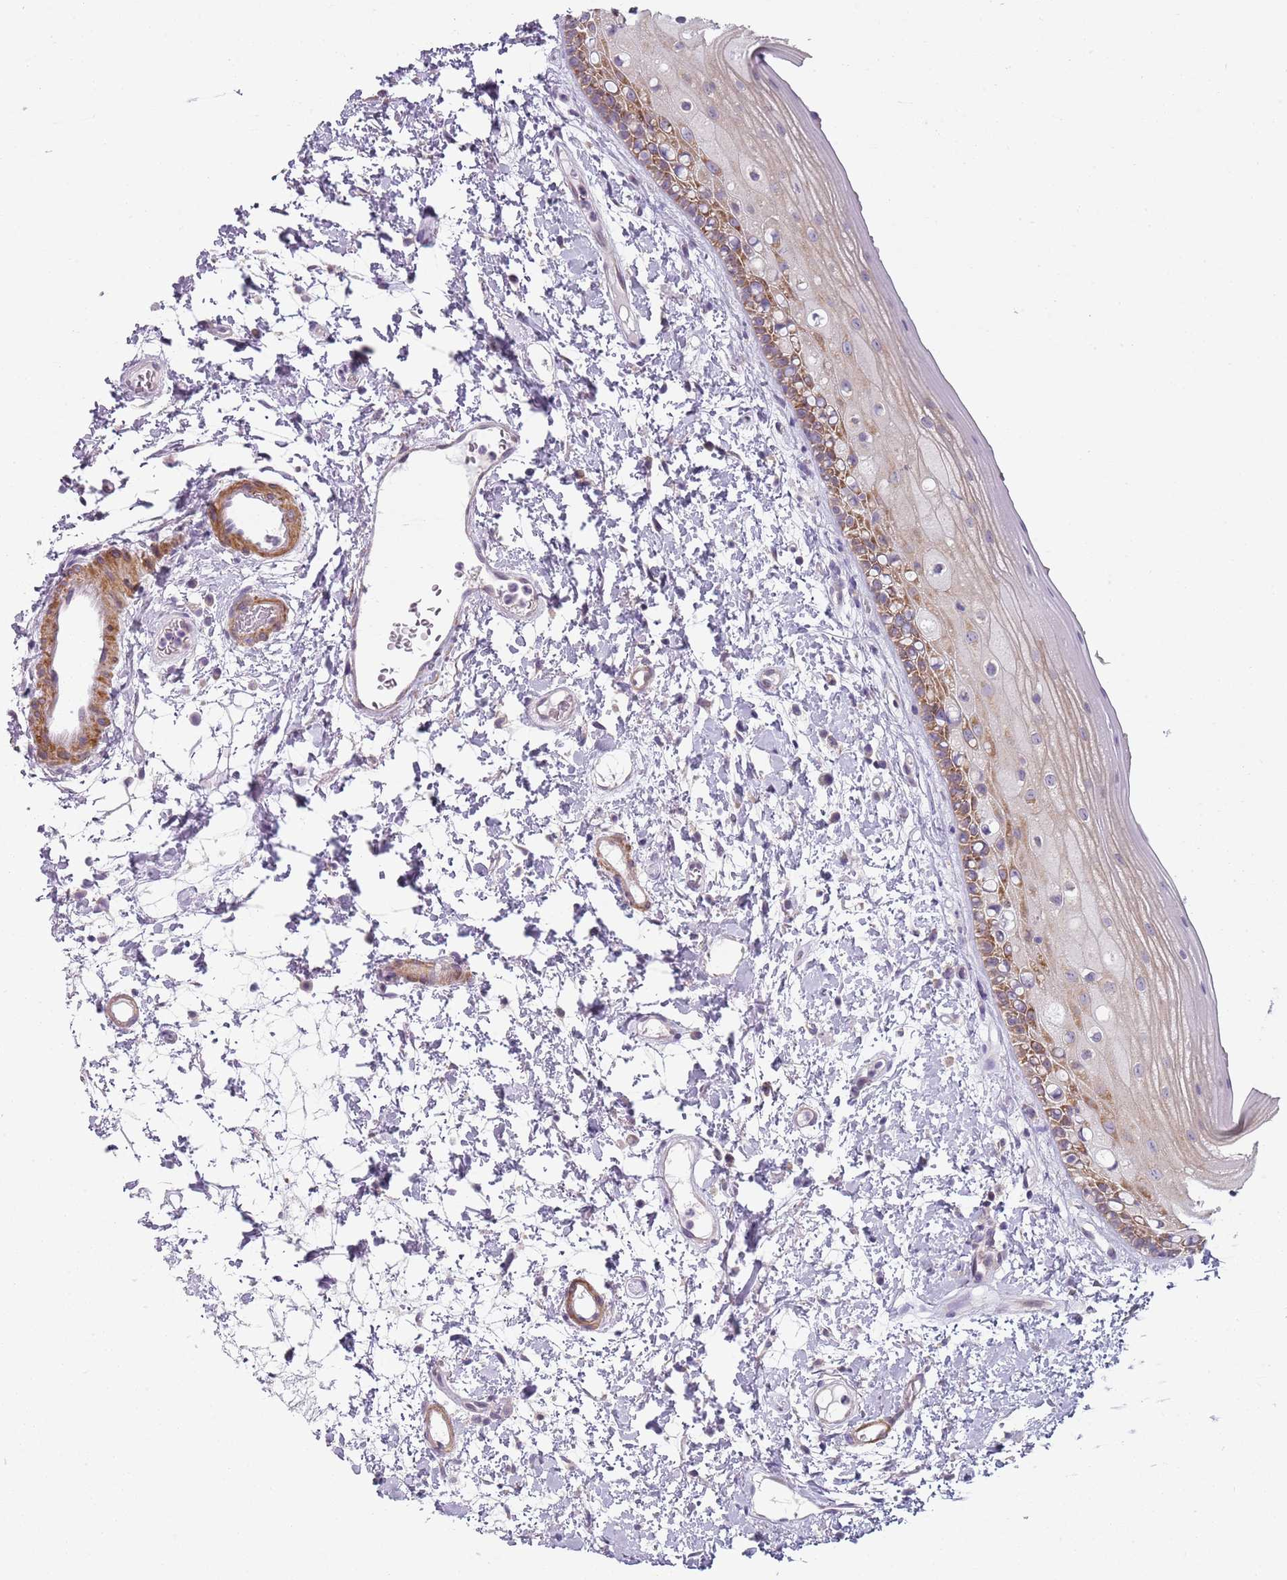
{"staining": {"intensity": "moderate", "quantity": ">75%", "location": "cytoplasmic/membranous"}, "tissue": "oral mucosa", "cell_type": "Squamous epithelial cells", "image_type": "normal", "snomed": [{"axis": "morphology", "description": "Normal tissue, NOS"}, {"axis": "topography", "description": "Oral tissue"}], "caption": "Oral mucosa stained with immunohistochemistry shows moderate cytoplasmic/membranous staining in approximately >75% of squamous epithelial cells. Nuclei are stained in blue.", "gene": "SLC26A6", "patient": {"sex": "female", "age": 76}}